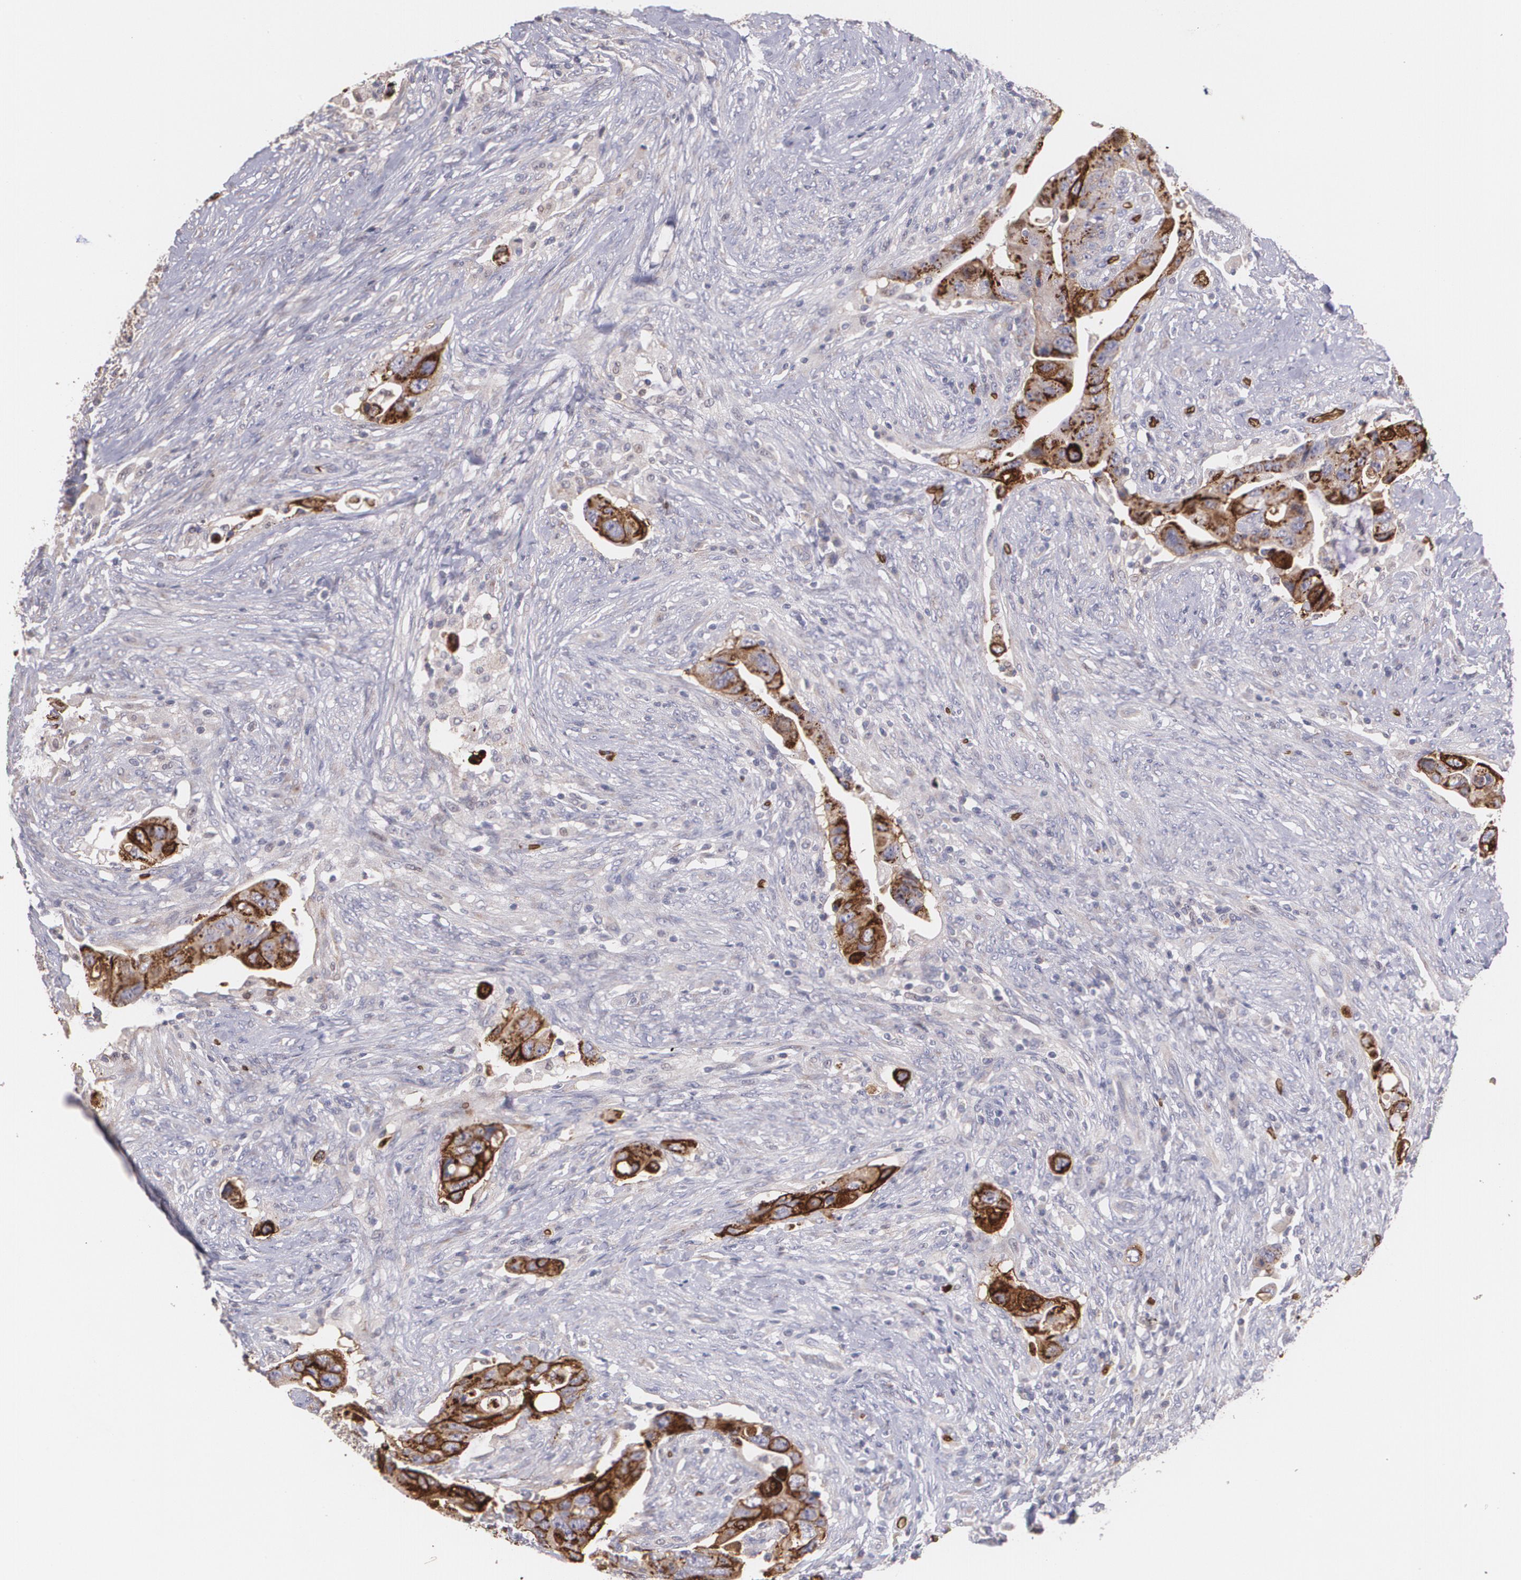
{"staining": {"intensity": "strong", "quantity": ">75%", "location": "cytoplasmic/membranous"}, "tissue": "colorectal cancer", "cell_type": "Tumor cells", "image_type": "cancer", "snomed": [{"axis": "morphology", "description": "Adenocarcinoma, NOS"}, {"axis": "topography", "description": "Rectum"}], "caption": "A high-resolution photomicrograph shows immunohistochemistry staining of colorectal cancer, which demonstrates strong cytoplasmic/membranous positivity in approximately >75% of tumor cells.", "gene": "SLC2A1", "patient": {"sex": "female", "age": 71}}